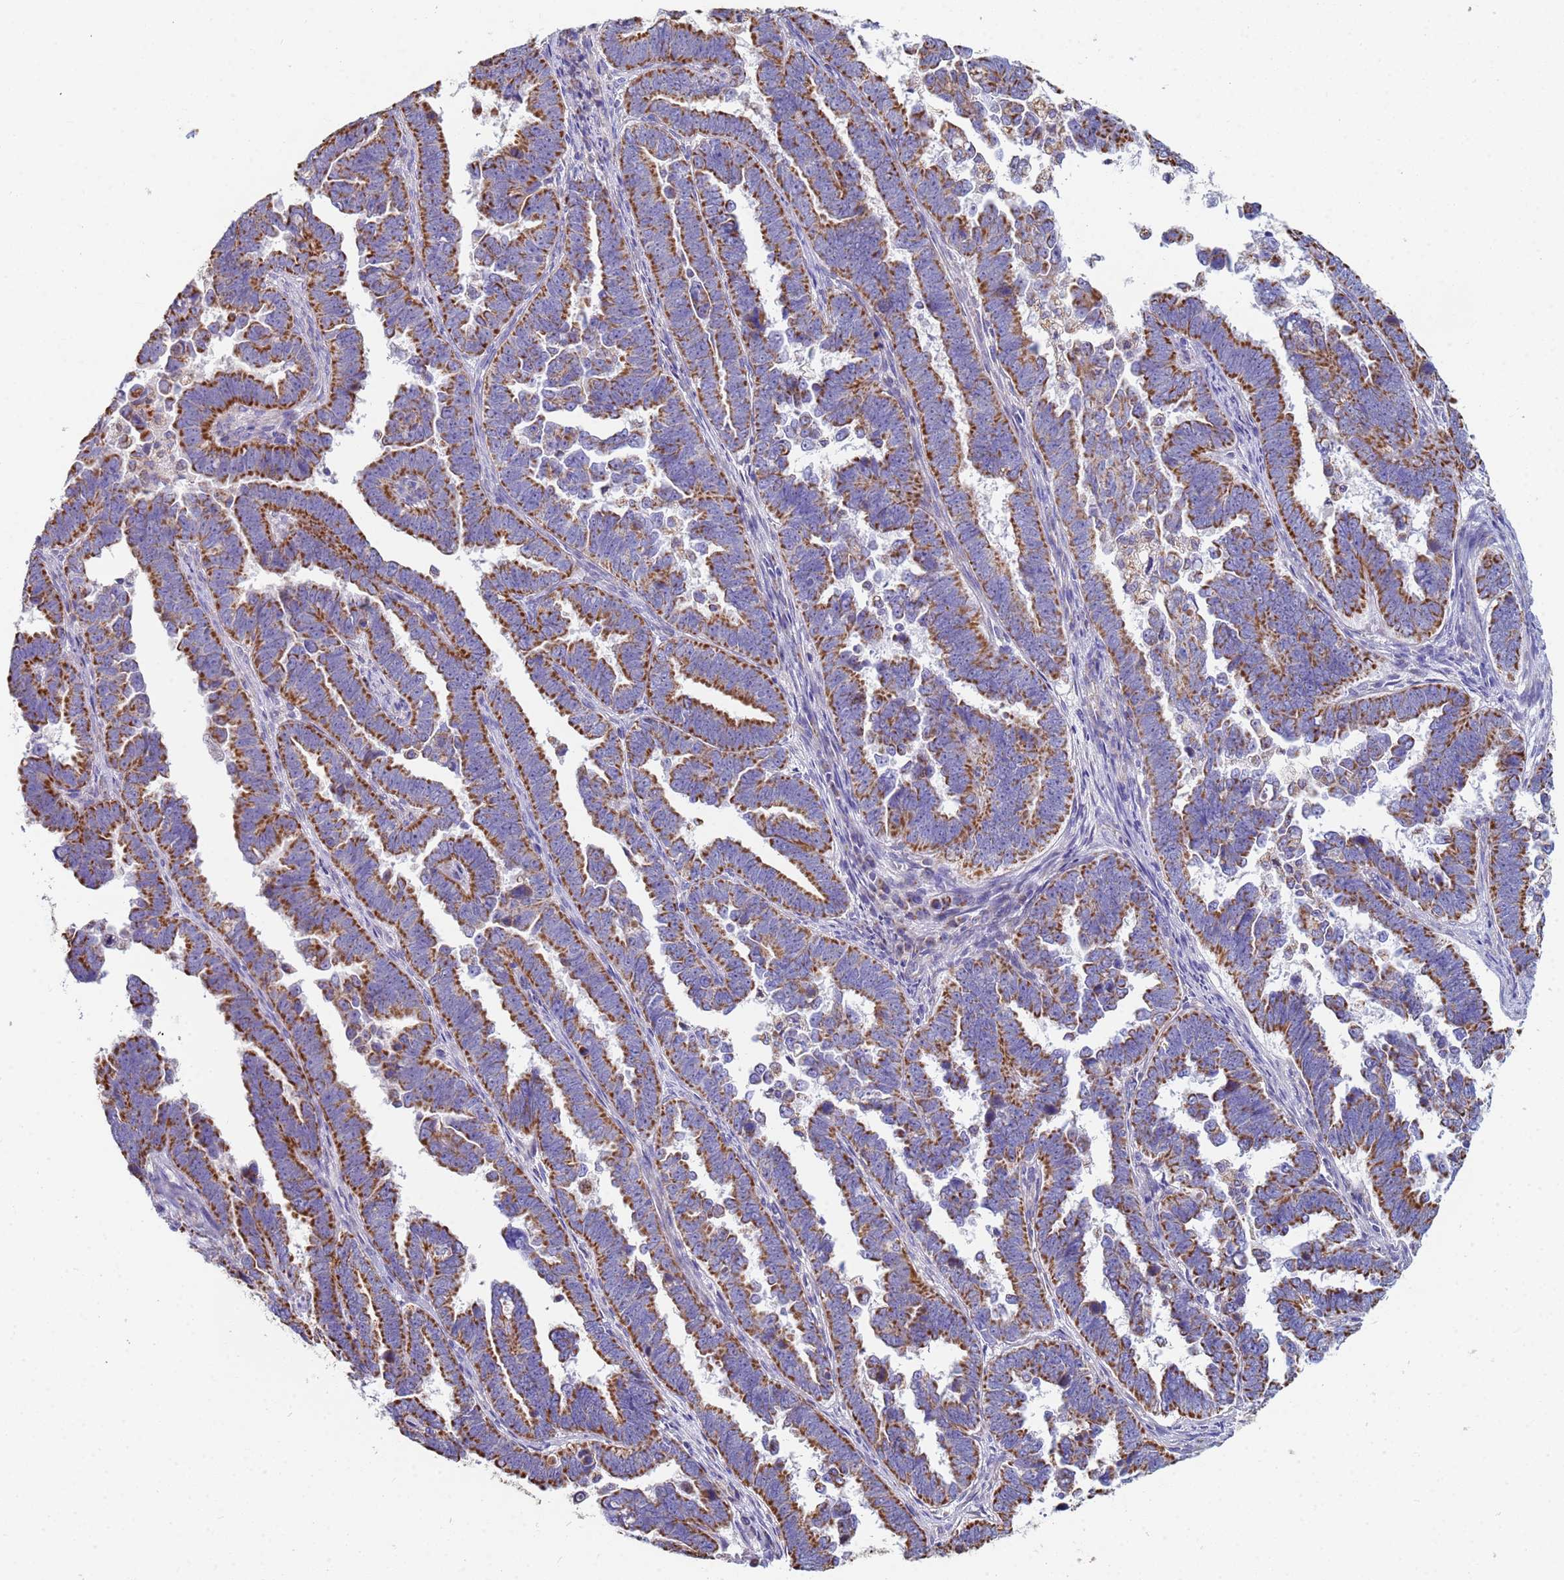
{"staining": {"intensity": "strong", "quantity": ">75%", "location": "cytoplasmic/membranous"}, "tissue": "endometrial cancer", "cell_type": "Tumor cells", "image_type": "cancer", "snomed": [{"axis": "morphology", "description": "Adenocarcinoma, NOS"}, {"axis": "topography", "description": "Endometrium"}], "caption": "High-power microscopy captured an IHC histopathology image of endometrial cancer (adenocarcinoma), revealing strong cytoplasmic/membranous expression in approximately >75% of tumor cells. The staining was performed using DAB (3,3'-diaminobenzidine) to visualize the protein expression in brown, while the nuclei were stained in blue with hematoxylin (Magnification: 20x).", "gene": "UQCRH", "patient": {"sex": "female", "age": 75}}